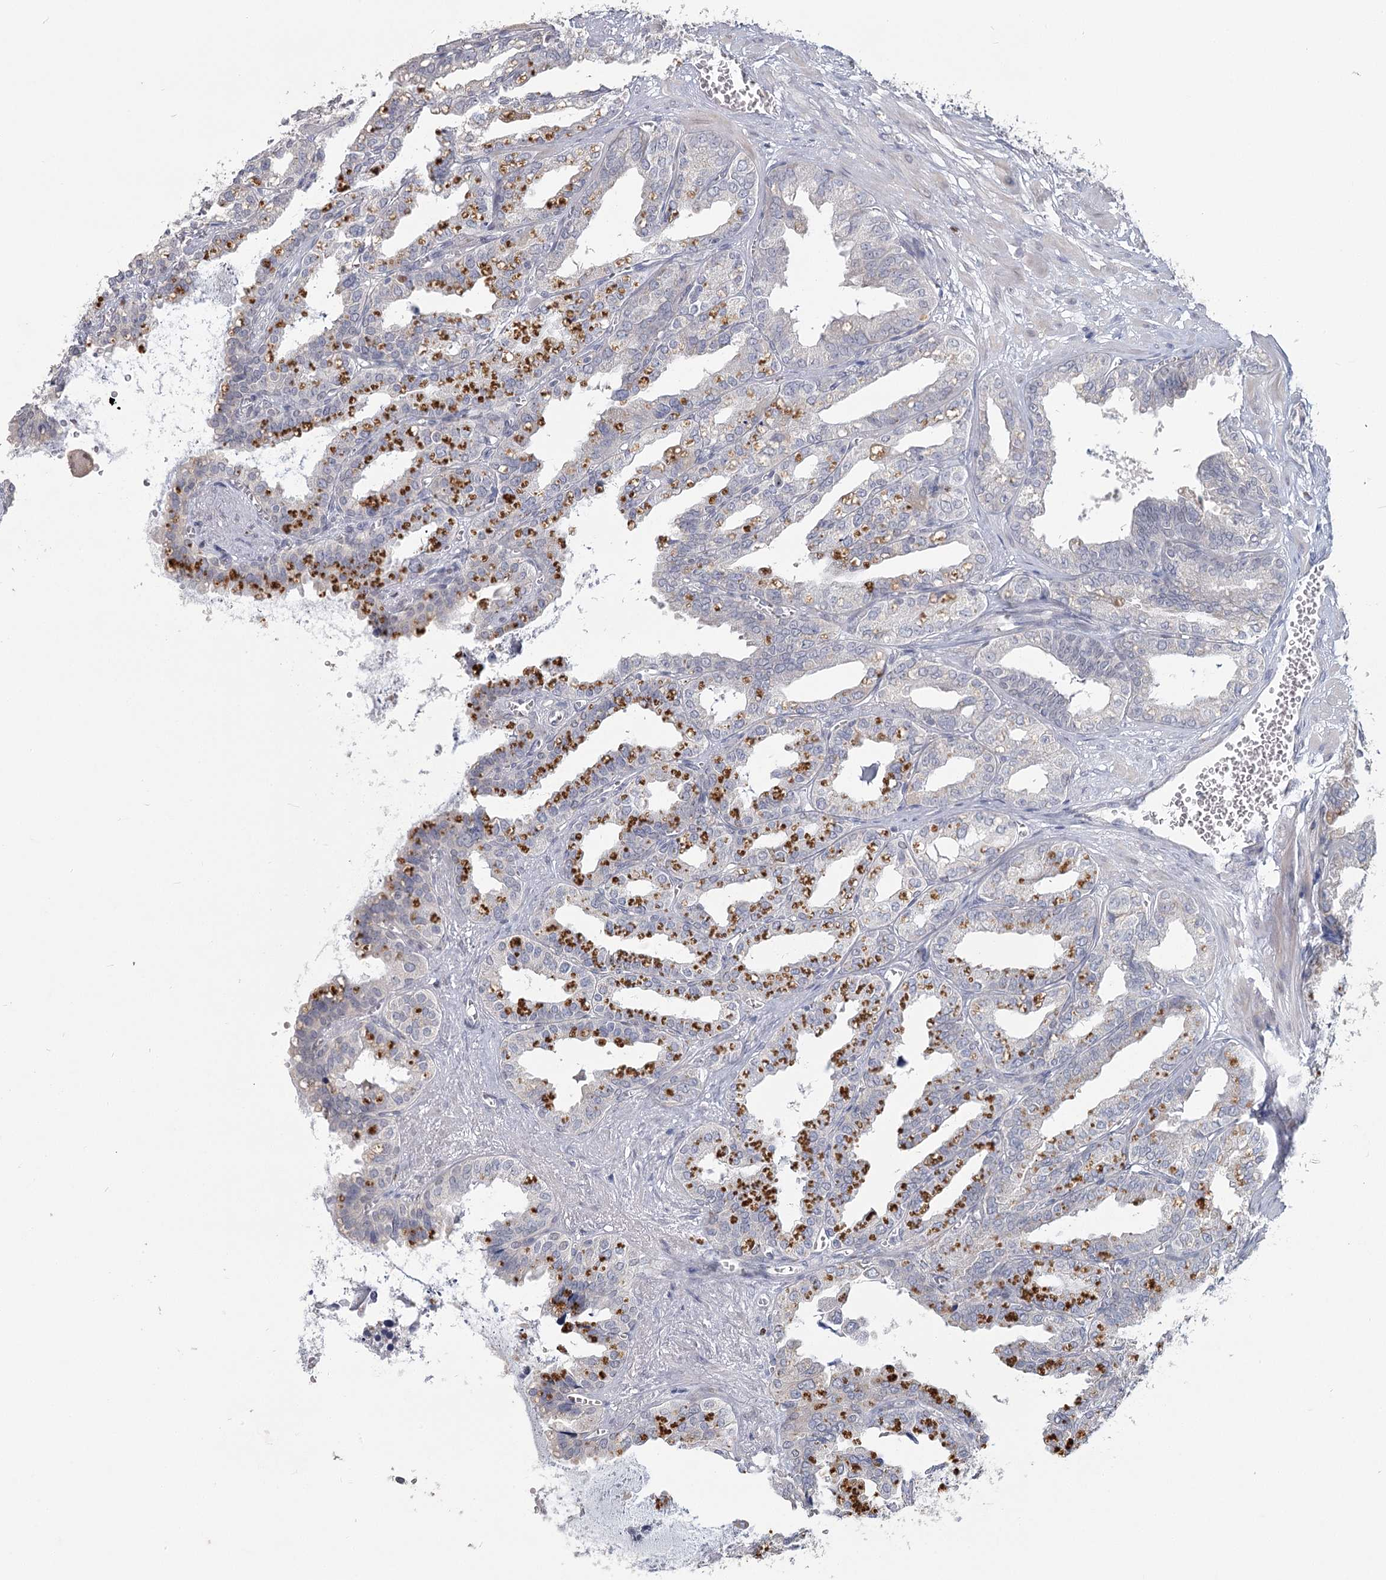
{"staining": {"intensity": "negative", "quantity": "none", "location": "none"}, "tissue": "seminal vesicle", "cell_type": "Glandular cells", "image_type": "normal", "snomed": [{"axis": "morphology", "description": "Normal tissue, NOS"}, {"axis": "topography", "description": "Prostate"}, {"axis": "topography", "description": "Seminal veicle"}], "caption": "IHC micrograph of normal human seminal vesicle stained for a protein (brown), which reveals no positivity in glandular cells.", "gene": "USP11", "patient": {"sex": "male", "age": 51}}